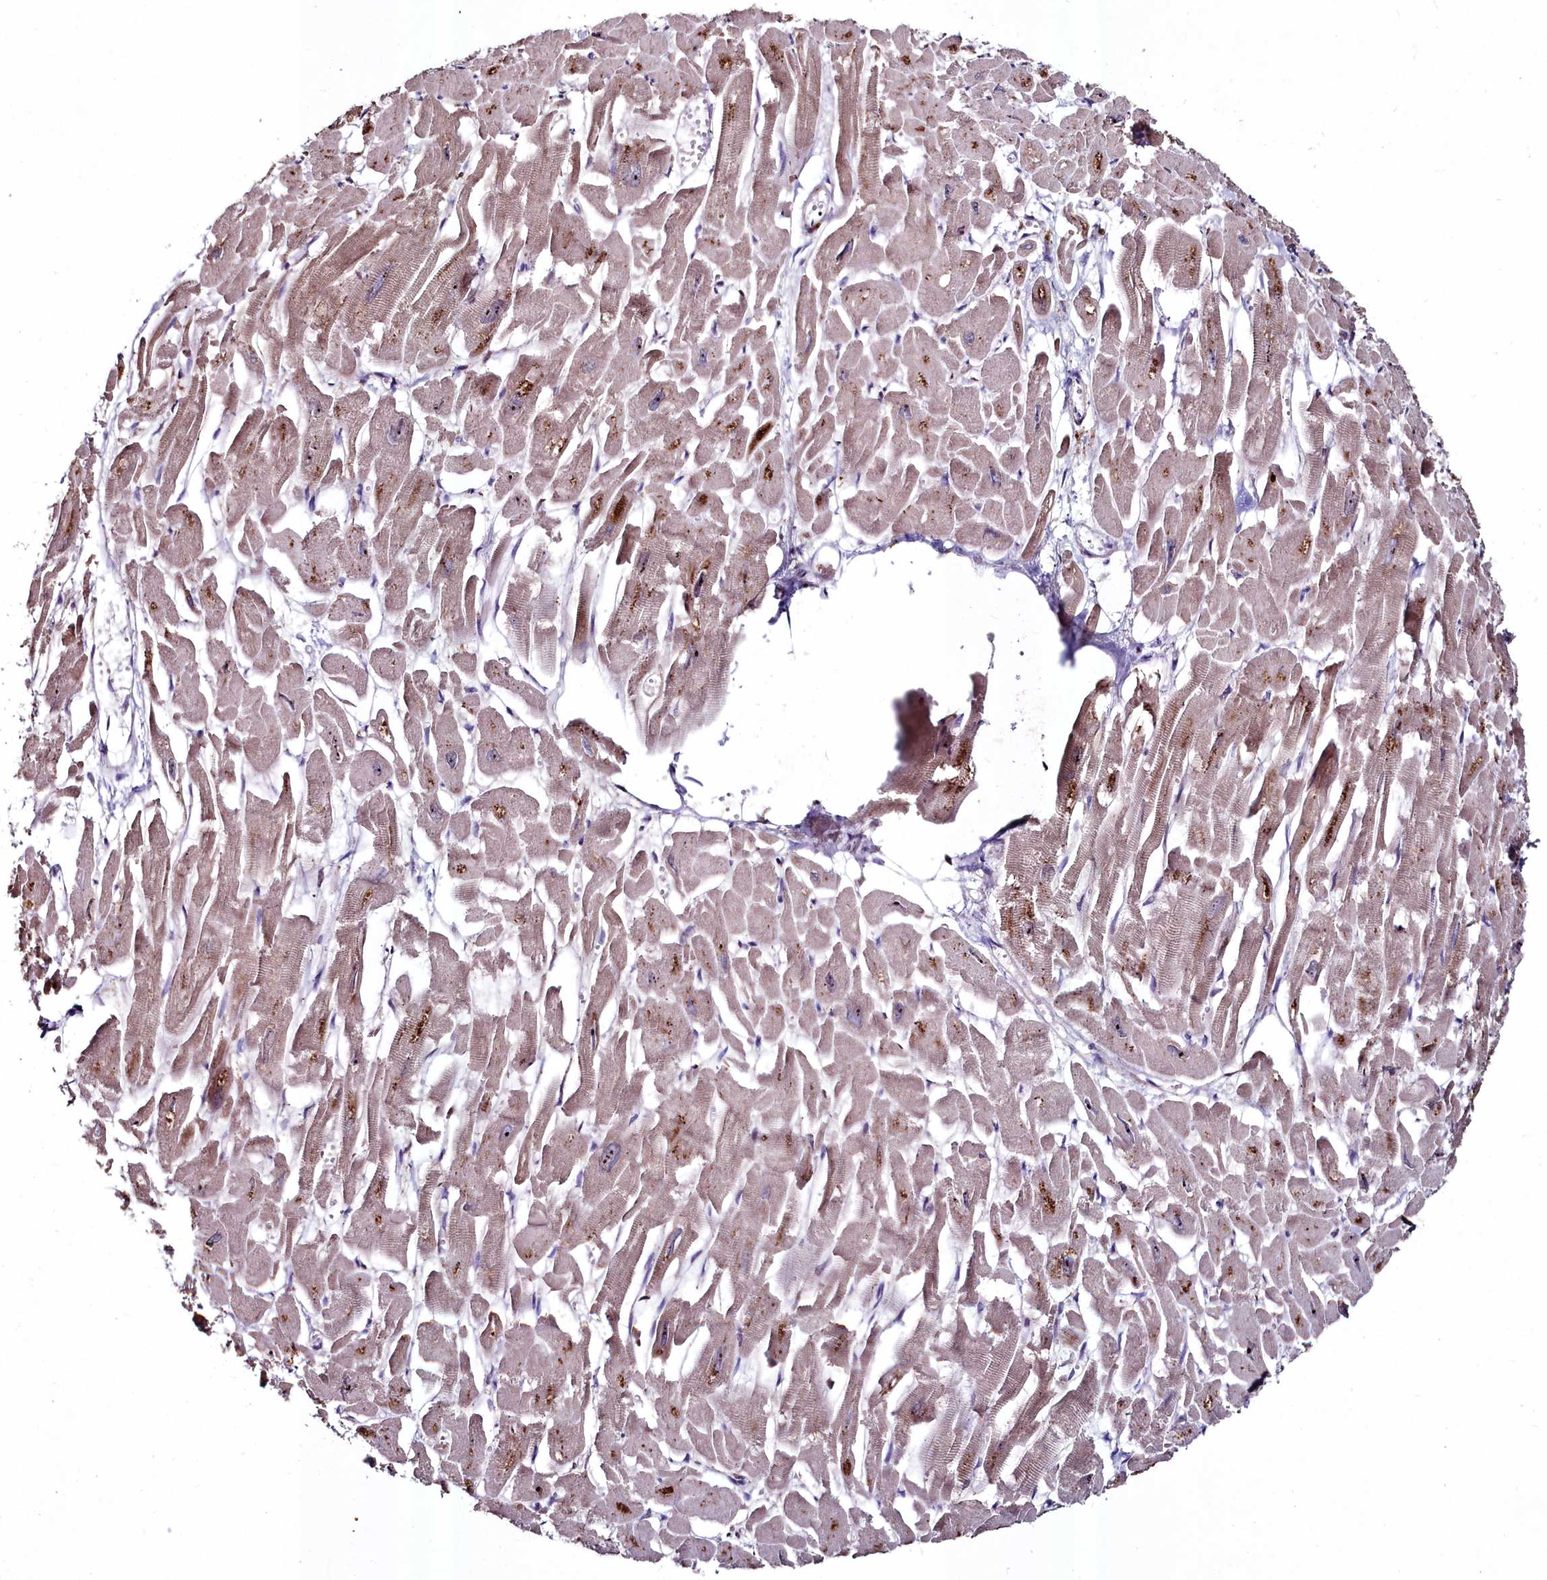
{"staining": {"intensity": "weak", "quantity": "25%-75%", "location": "cytoplasmic/membranous"}, "tissue": "heart muscle", "cell_type": "Cardiomyocytes", "image_type": "normal", "snomed": [{"axis": "morphology", "description": "Normal tissue, NOS"}, {"axis": "topography", "description": "Heart"}], "caption": "DAB (3,3'-diaminobenzidine) immunohistochemical staining of benign human heart muscle exhibits weak cytoplasmic/membranous protein staining in approximately 25%-75% of cardiomyocytes.", "gene": "AMBRA1", "patient": {"sex": "male", "age": 54}}